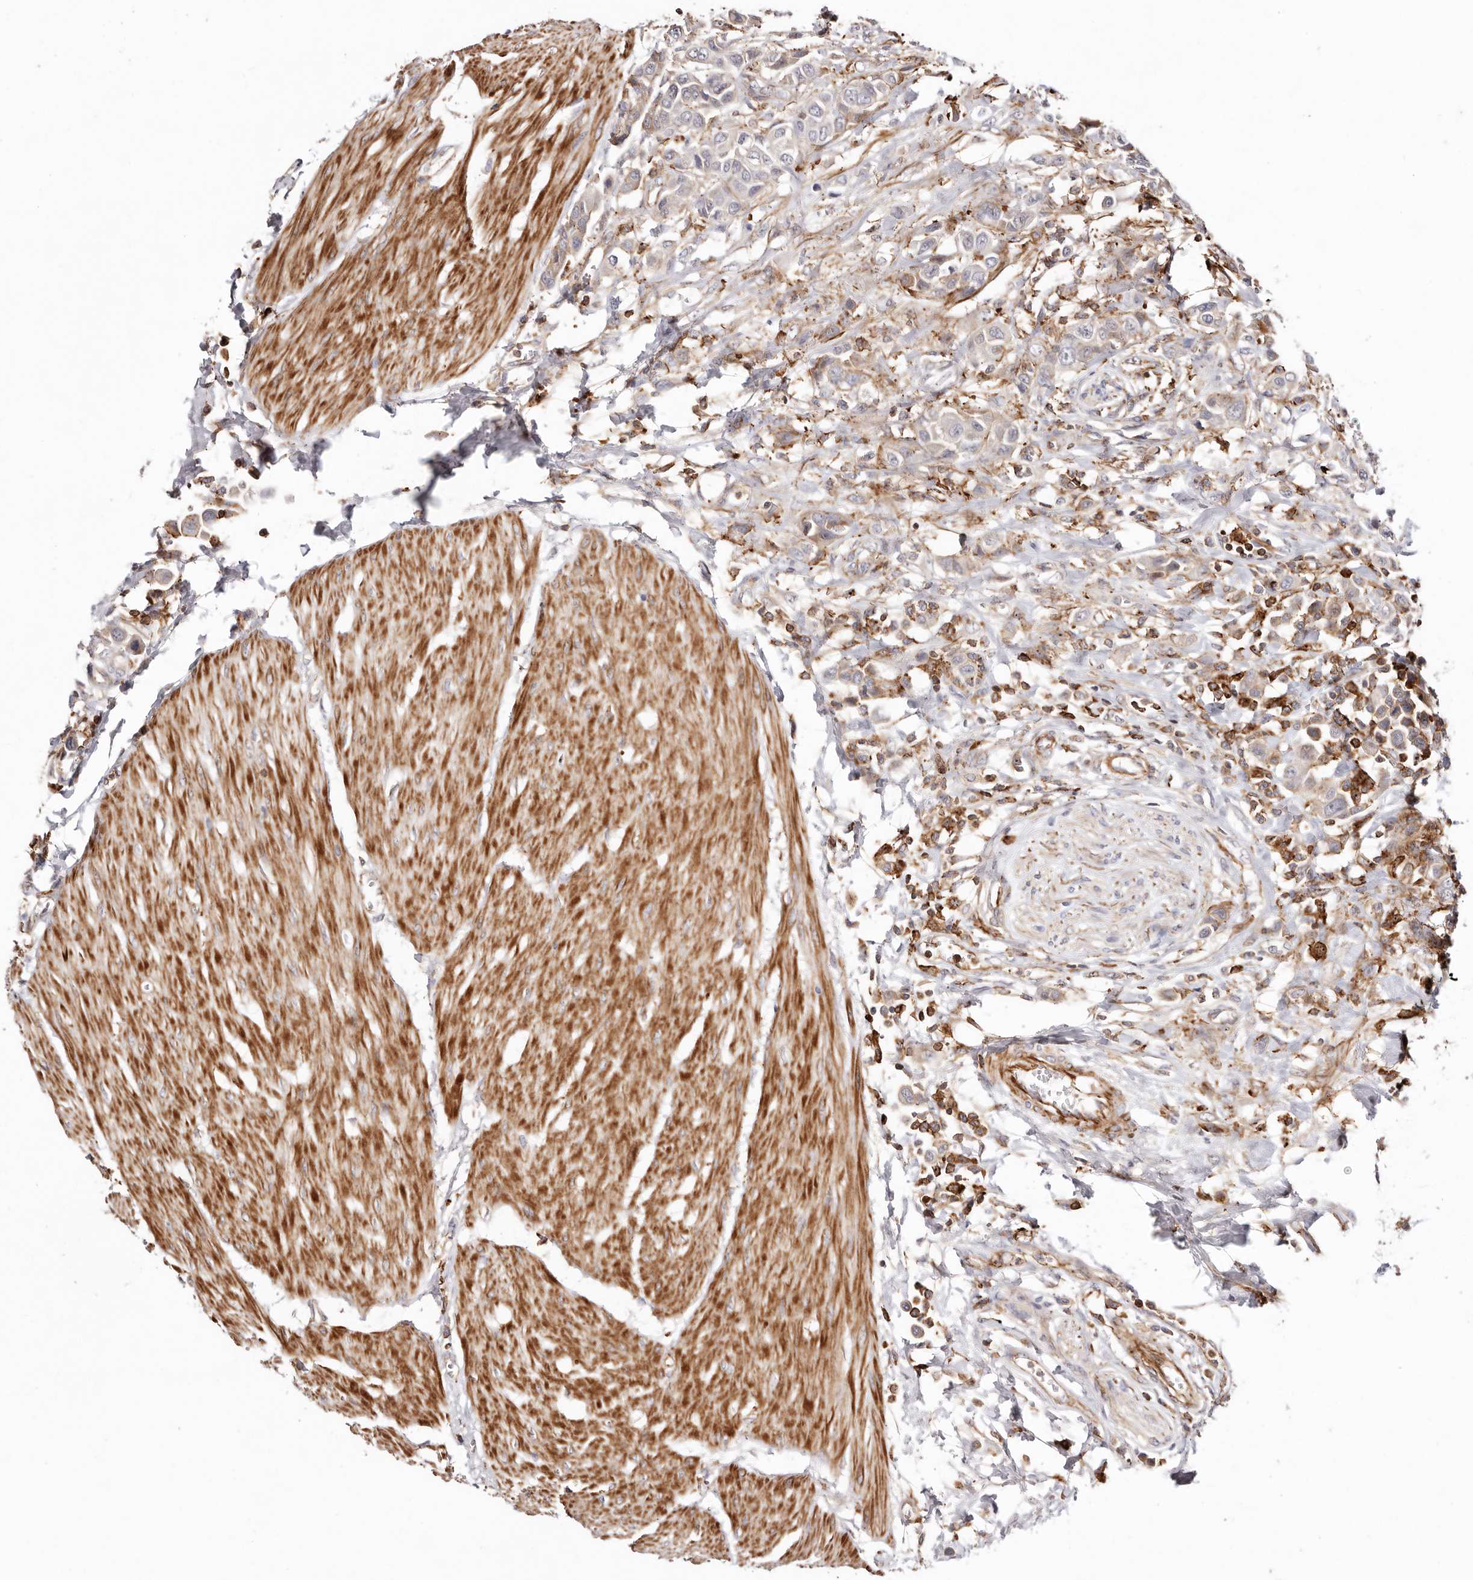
{"staining": {"intensity": "weak", "quantity": "<25%", "location": "cytoplasmic/membranous"}, "tissue": "urothelial cancer", "cell_type": "Tumor cells", "image_type": "cancer", "snomed": [{"axis": "morphology", "description": "Urothelial carcinoma, High grade"}, {"axis": "topography", "description": "Urinary bladder"}], "caption": "A high-resolution histopathology image shows IHC staining of urothelial carcinoma (high-grade), which exhibits no significant staining in tumor cells.", "gene": "PTPN22", "patient": {"sex": "male", "age": 50}}